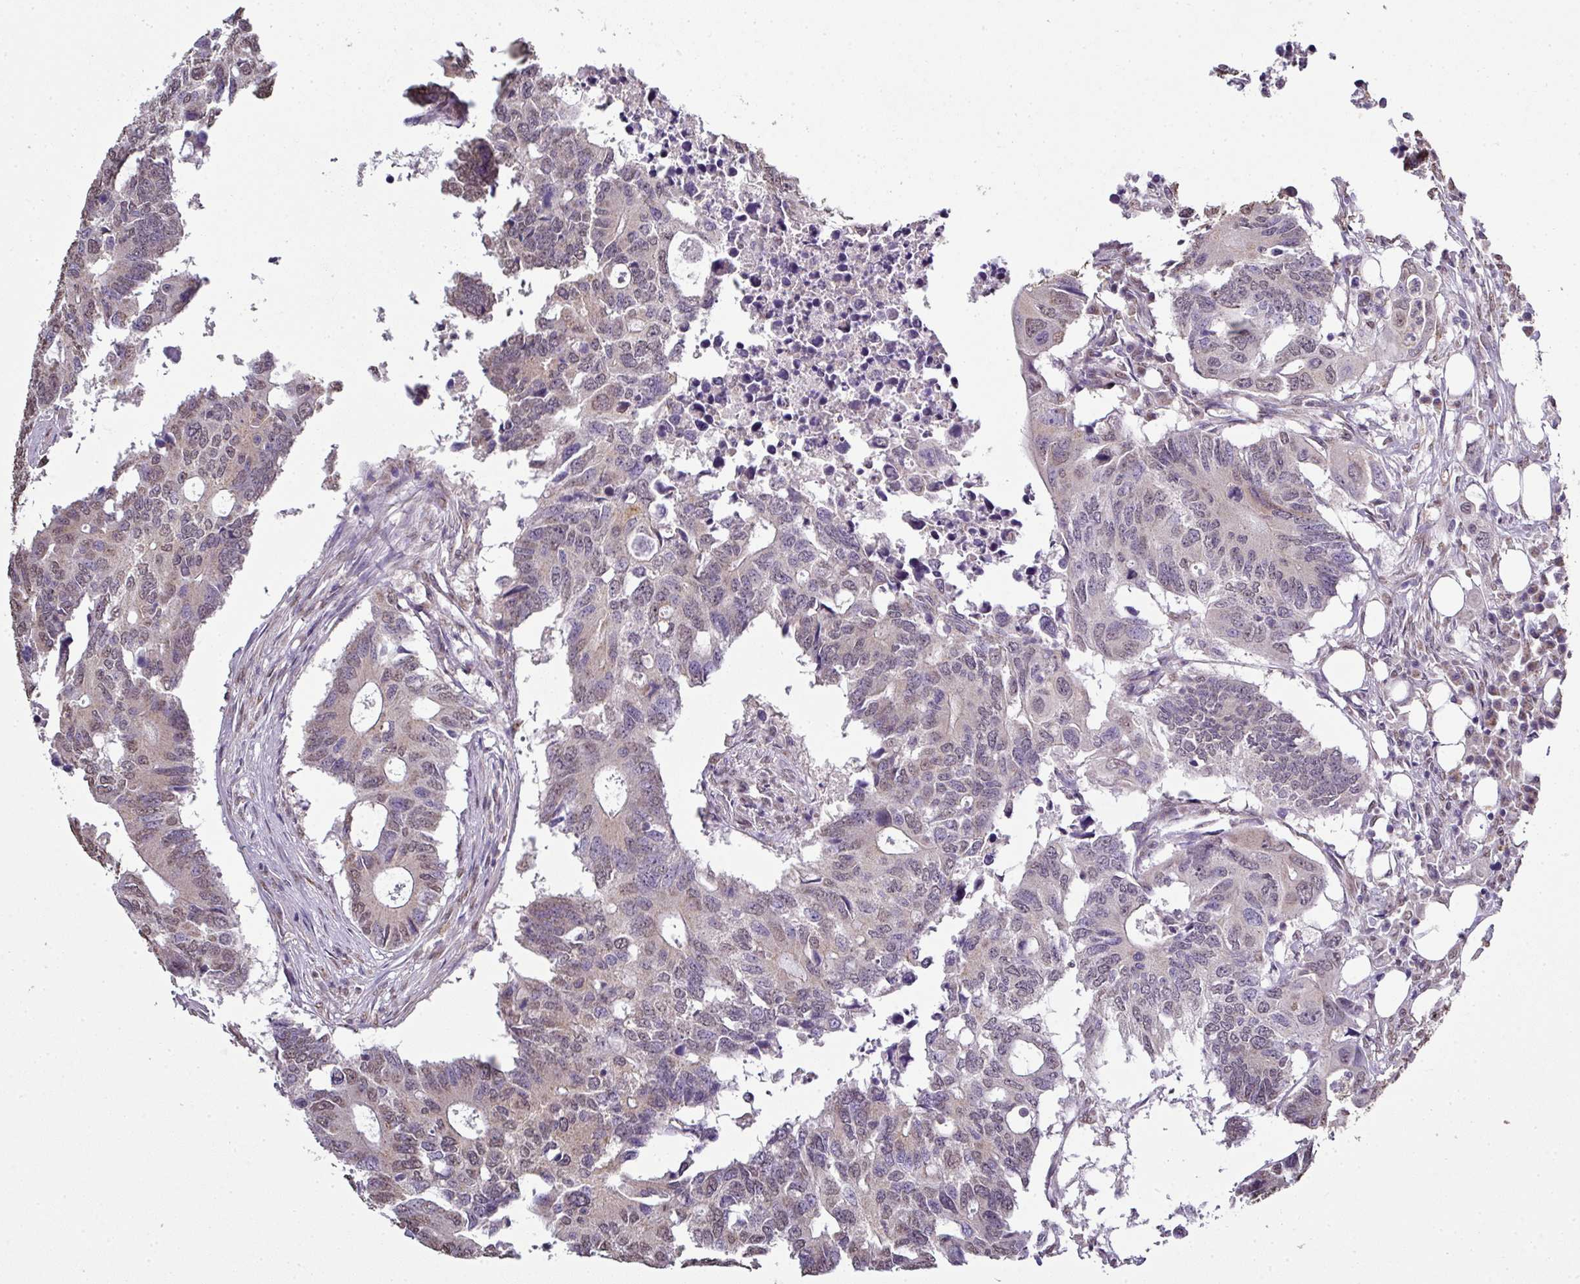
{"staining": {"intensity": "weak", "quantity": "<25%", "location": "nuclear"}, "tissue": "colorectal cancer", "cell_type": "Tumor cells", "image_type": "cancer", "snomed": [{"axis": "morphology", "description": "Adenocarcinoma, NOS"}, {"axis": "topography", "description": "Colon"}], "caption": "The photomicrograph demonstrates no staining of tumor cells in adenocarcinoma (colorectal). The staining is performed using DAB (3,3'-diaminobenzidine) brown chromogen with nuclei counter-stained in using hematoxylin.", "gene": "JPH2", "patient": {"sex": "male", "age": 71}}